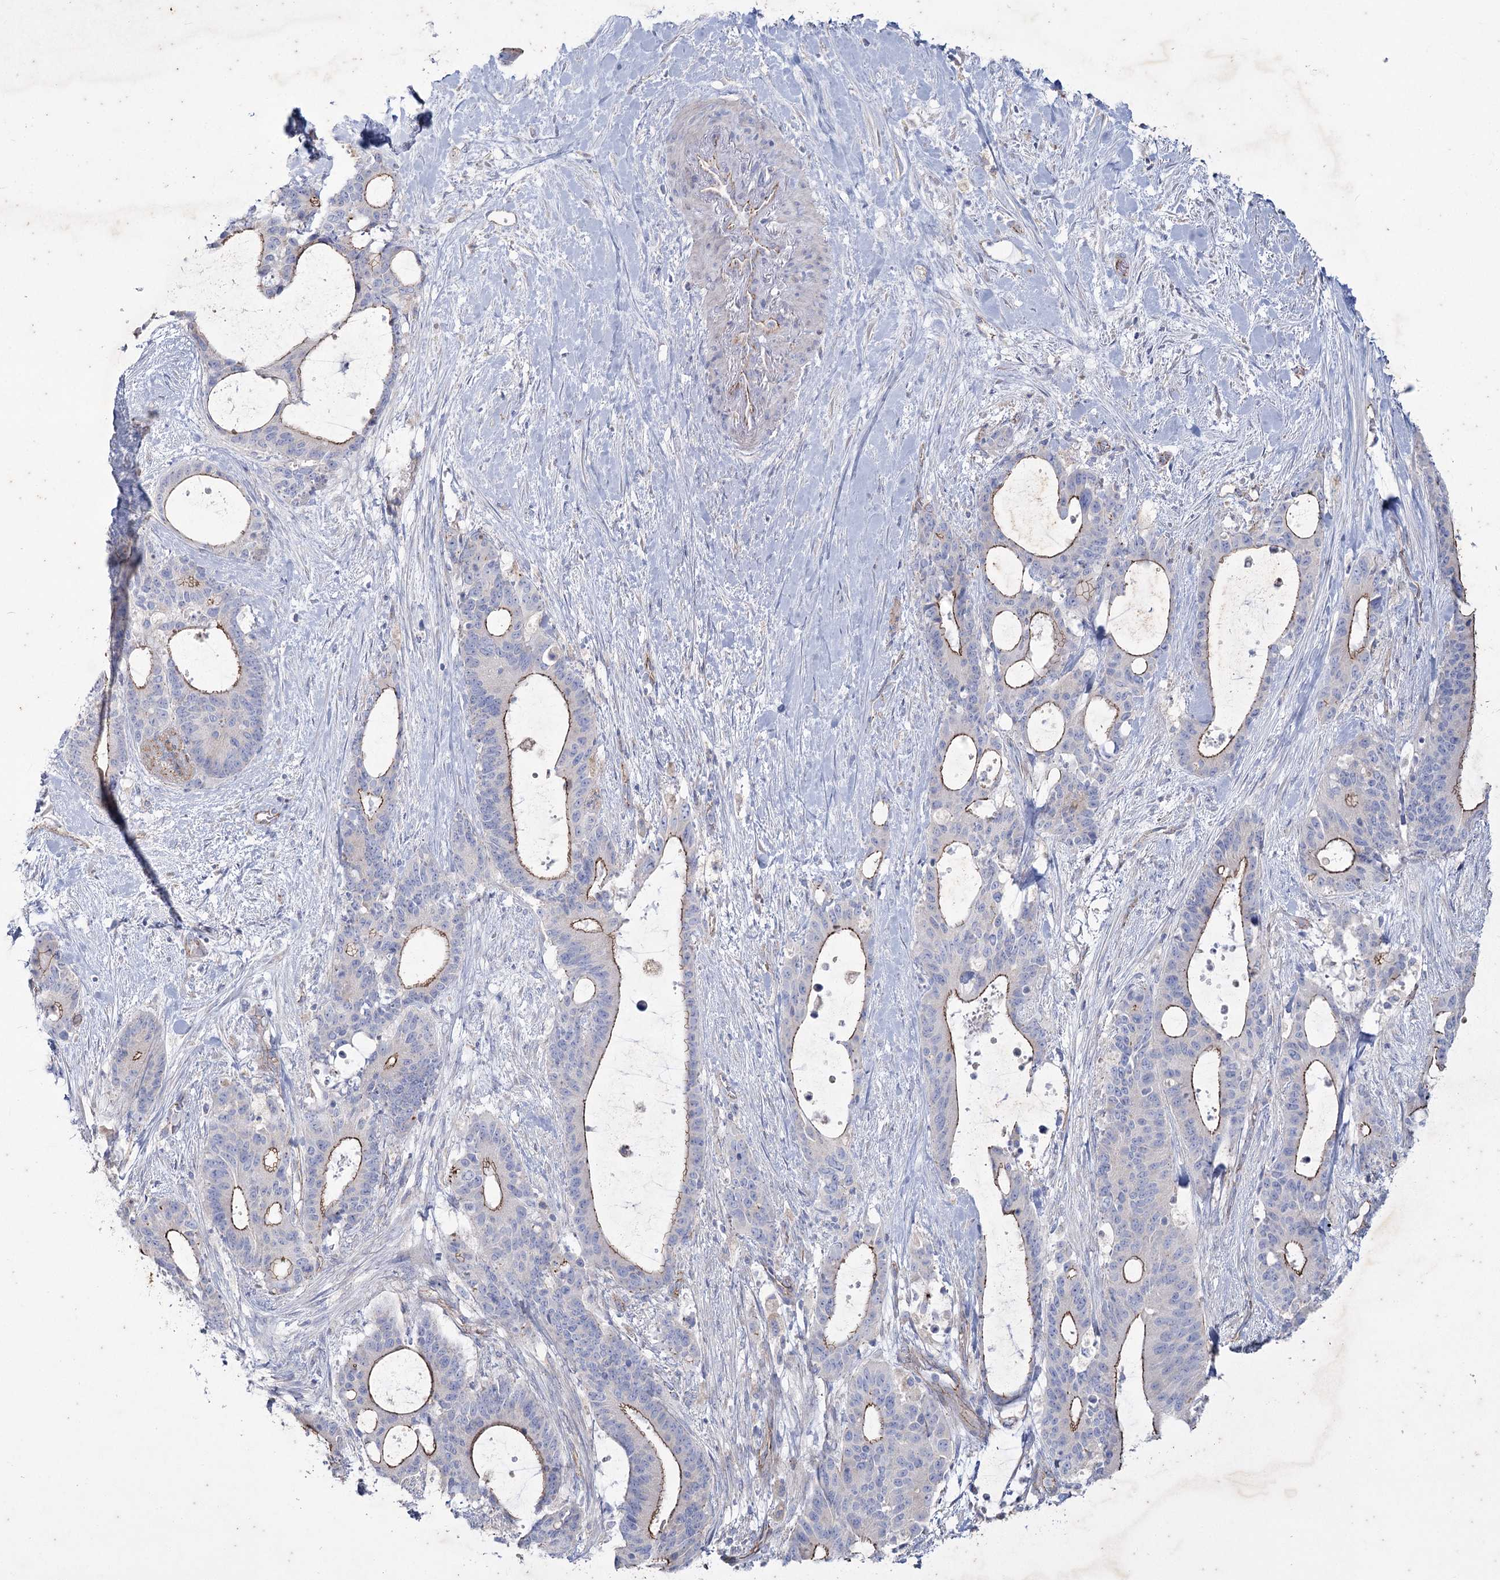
{"staining": {"intensity": "moderate", "quantity": ">75%", "location": "cytoplasmic/membranous"}, "tissue": "liver cancer", "cell_type": "Tumor cells", "image_type": "cancer", "snomed": [{"axis": "morphology", "description": "Normal tissue, NOS"}, {"axis": "morphology", "description": "Cholangiocarcinoma"}, {"axis": "topography", "description": "Liver"}, {"axis": "topography", "description": "Peripheral nerve tissue"}], "caption": "A high-resolution photomicrograph shows immunohistochemistry staining of liver cancer, which reveals moderate cytoplasmic/membranous staining in approximately >75% of tumor cells. Using DAB (brown) and hematoxylin (blue) stains, captured at high magnification using brightfield microscopy.", "gene": "LDLRAD3", "patient": {"sex": "female", "age": 73}}